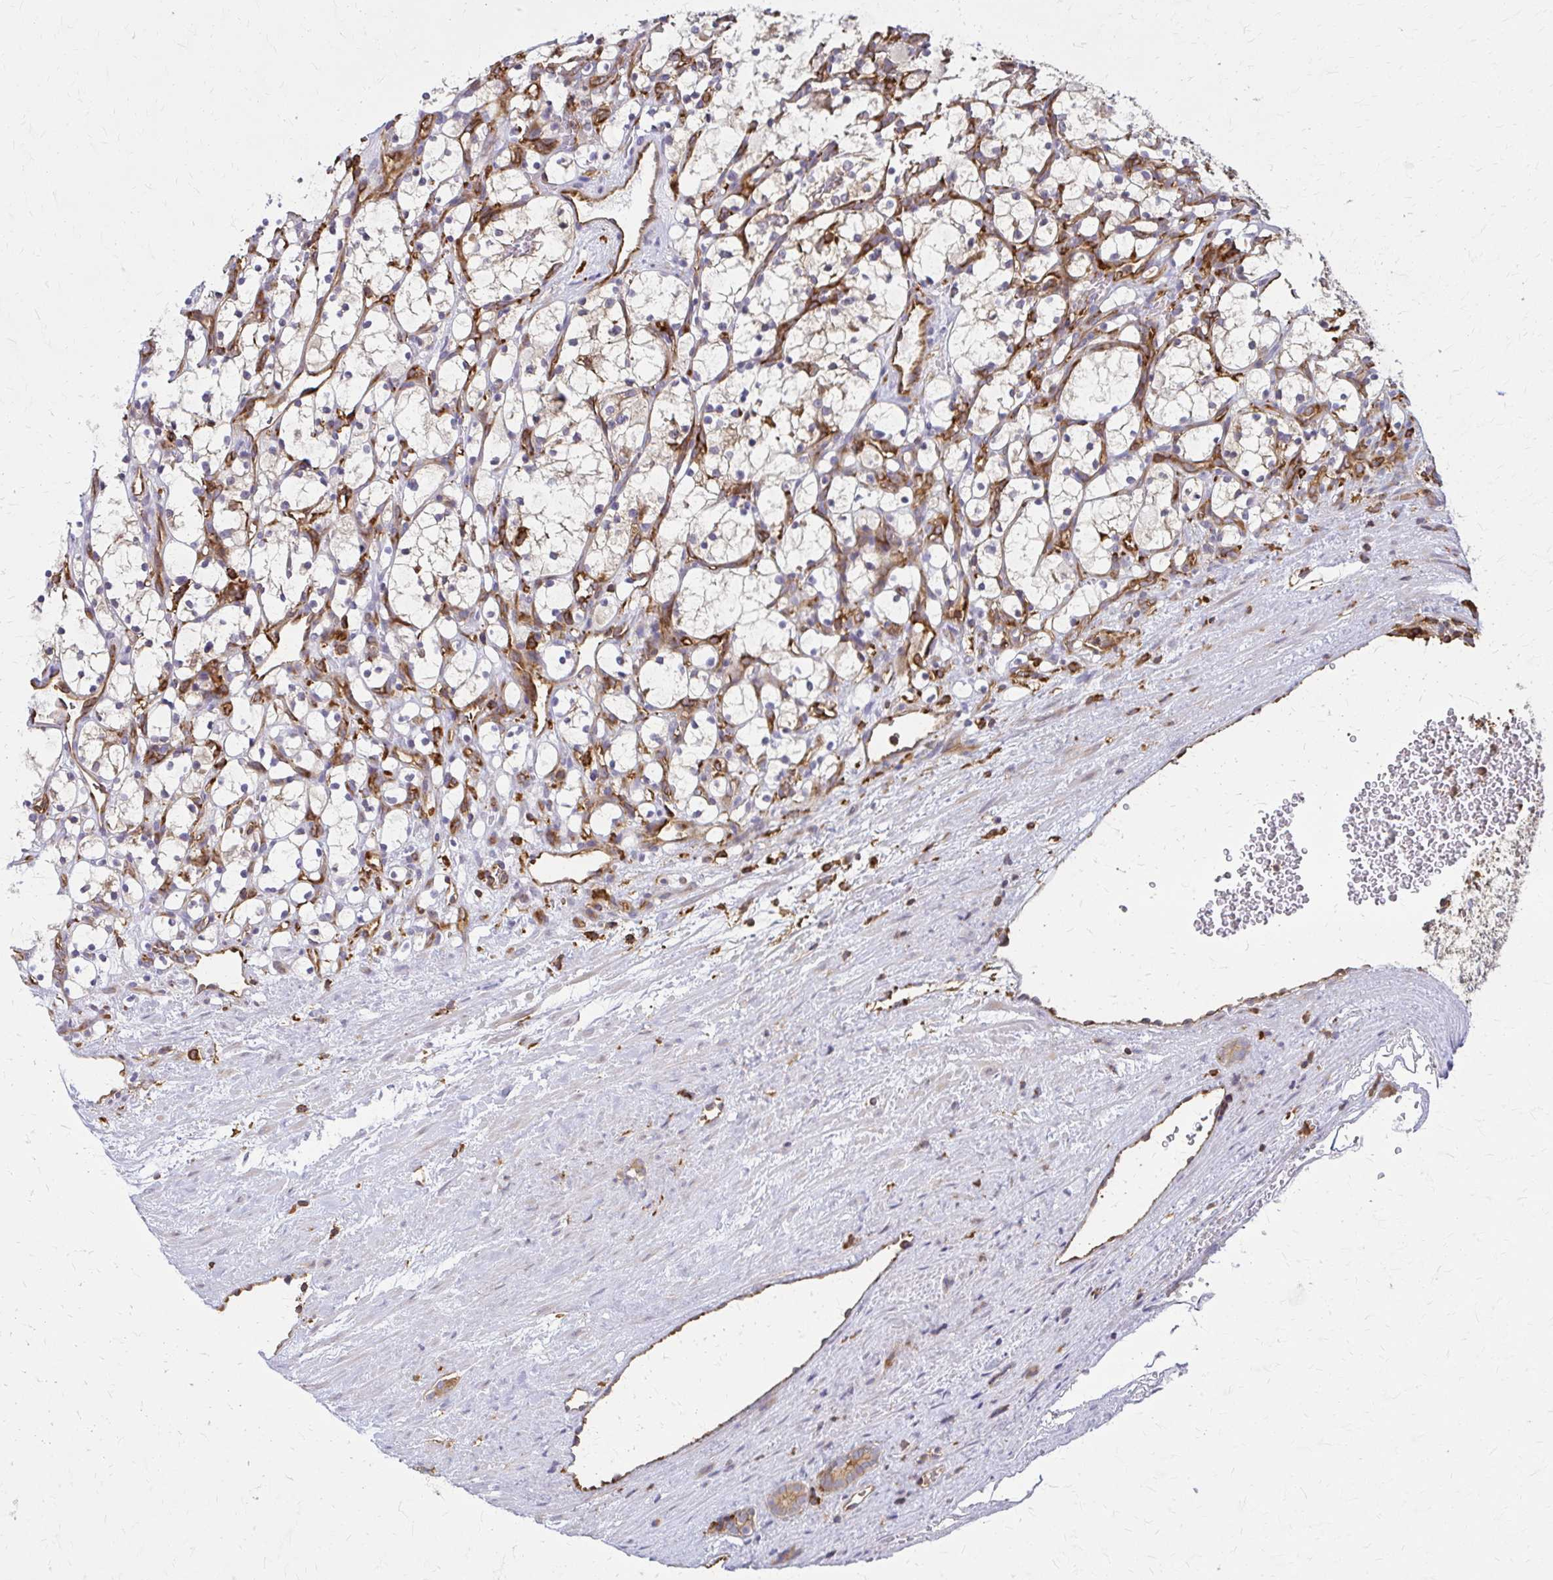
{"staining": {"intensity": "negative", "quantity": "none", "location": "none"}, "tissue": "renal cancer", "cell_type": "Tumor cells", "image_type": "cancer", "snomed": [{"axis": "morphology", "description": "Adenocarcinoma, NOS"}, {"axis": "topography", "description": "Kidney"}], "caption": "Tumor cells show no significant protein expression in renal cancer (adenocarcinoma).", "gene": "WASF2", "patient": {"sex": "female", "age": 69}}